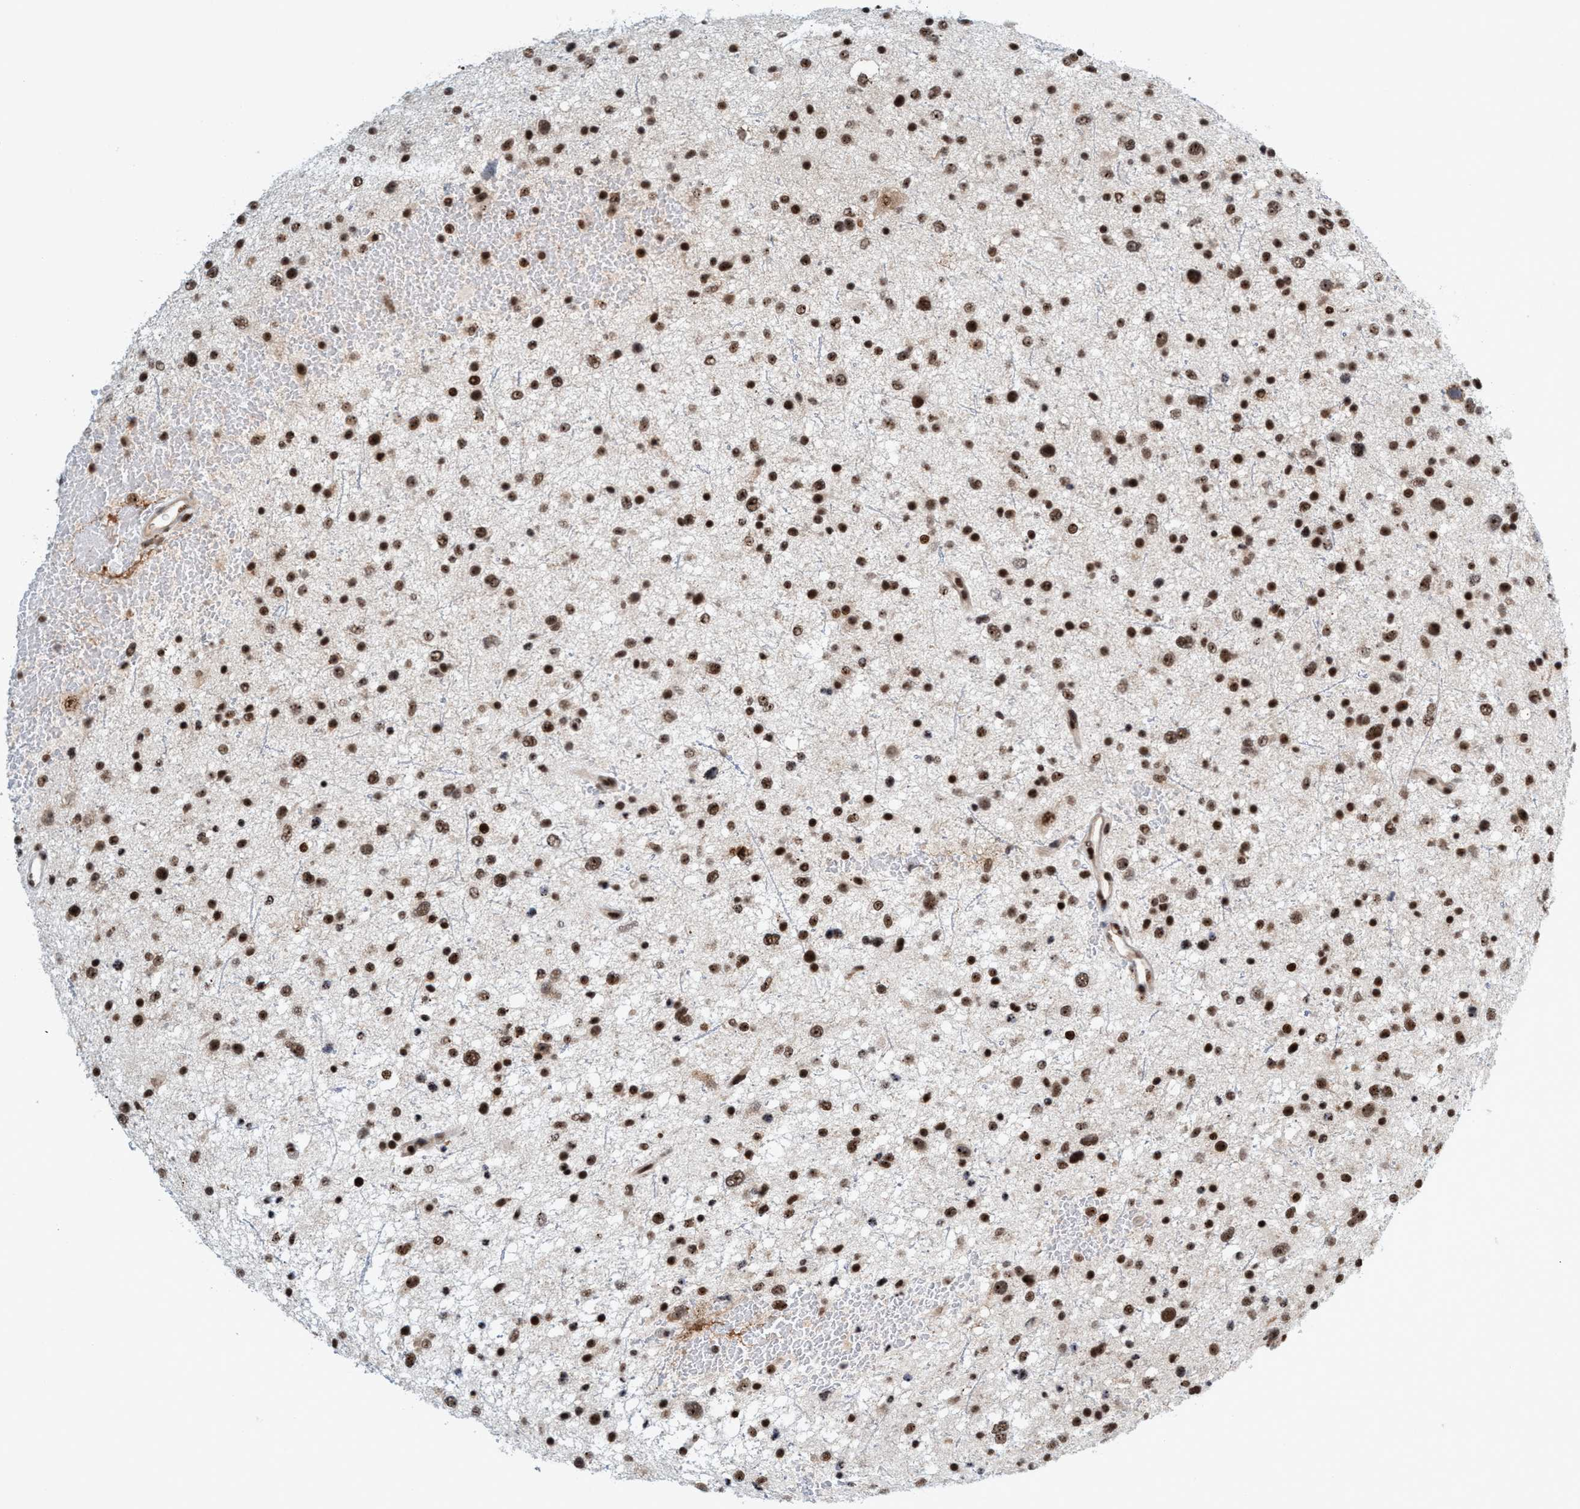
{"staining": {"intensity": "strong", "quantity": ">75%", "location": "nuclear"}, "tissue": "glioma", "cell_type": "Tumor cells", "image_type": "cancer", "snomed": [{"axis": "morphology", "description": "Glioma, malignant, Low grade"}, {"axis": "topography", "description": "Brain"}], "caption": "IHC staining of glioma, which exhibits high levels of strong nuclear staining in about >75% of tumor cells indicating strong nuclear protein expression. The staining was performed using DAB (3,3'-diaminobenzidine) (brown) for protein detection and nuclei were counterstained in hematoxylin (blue).", "gene": "SMCR8", "patient": {"sex": "female", "age": 37}}